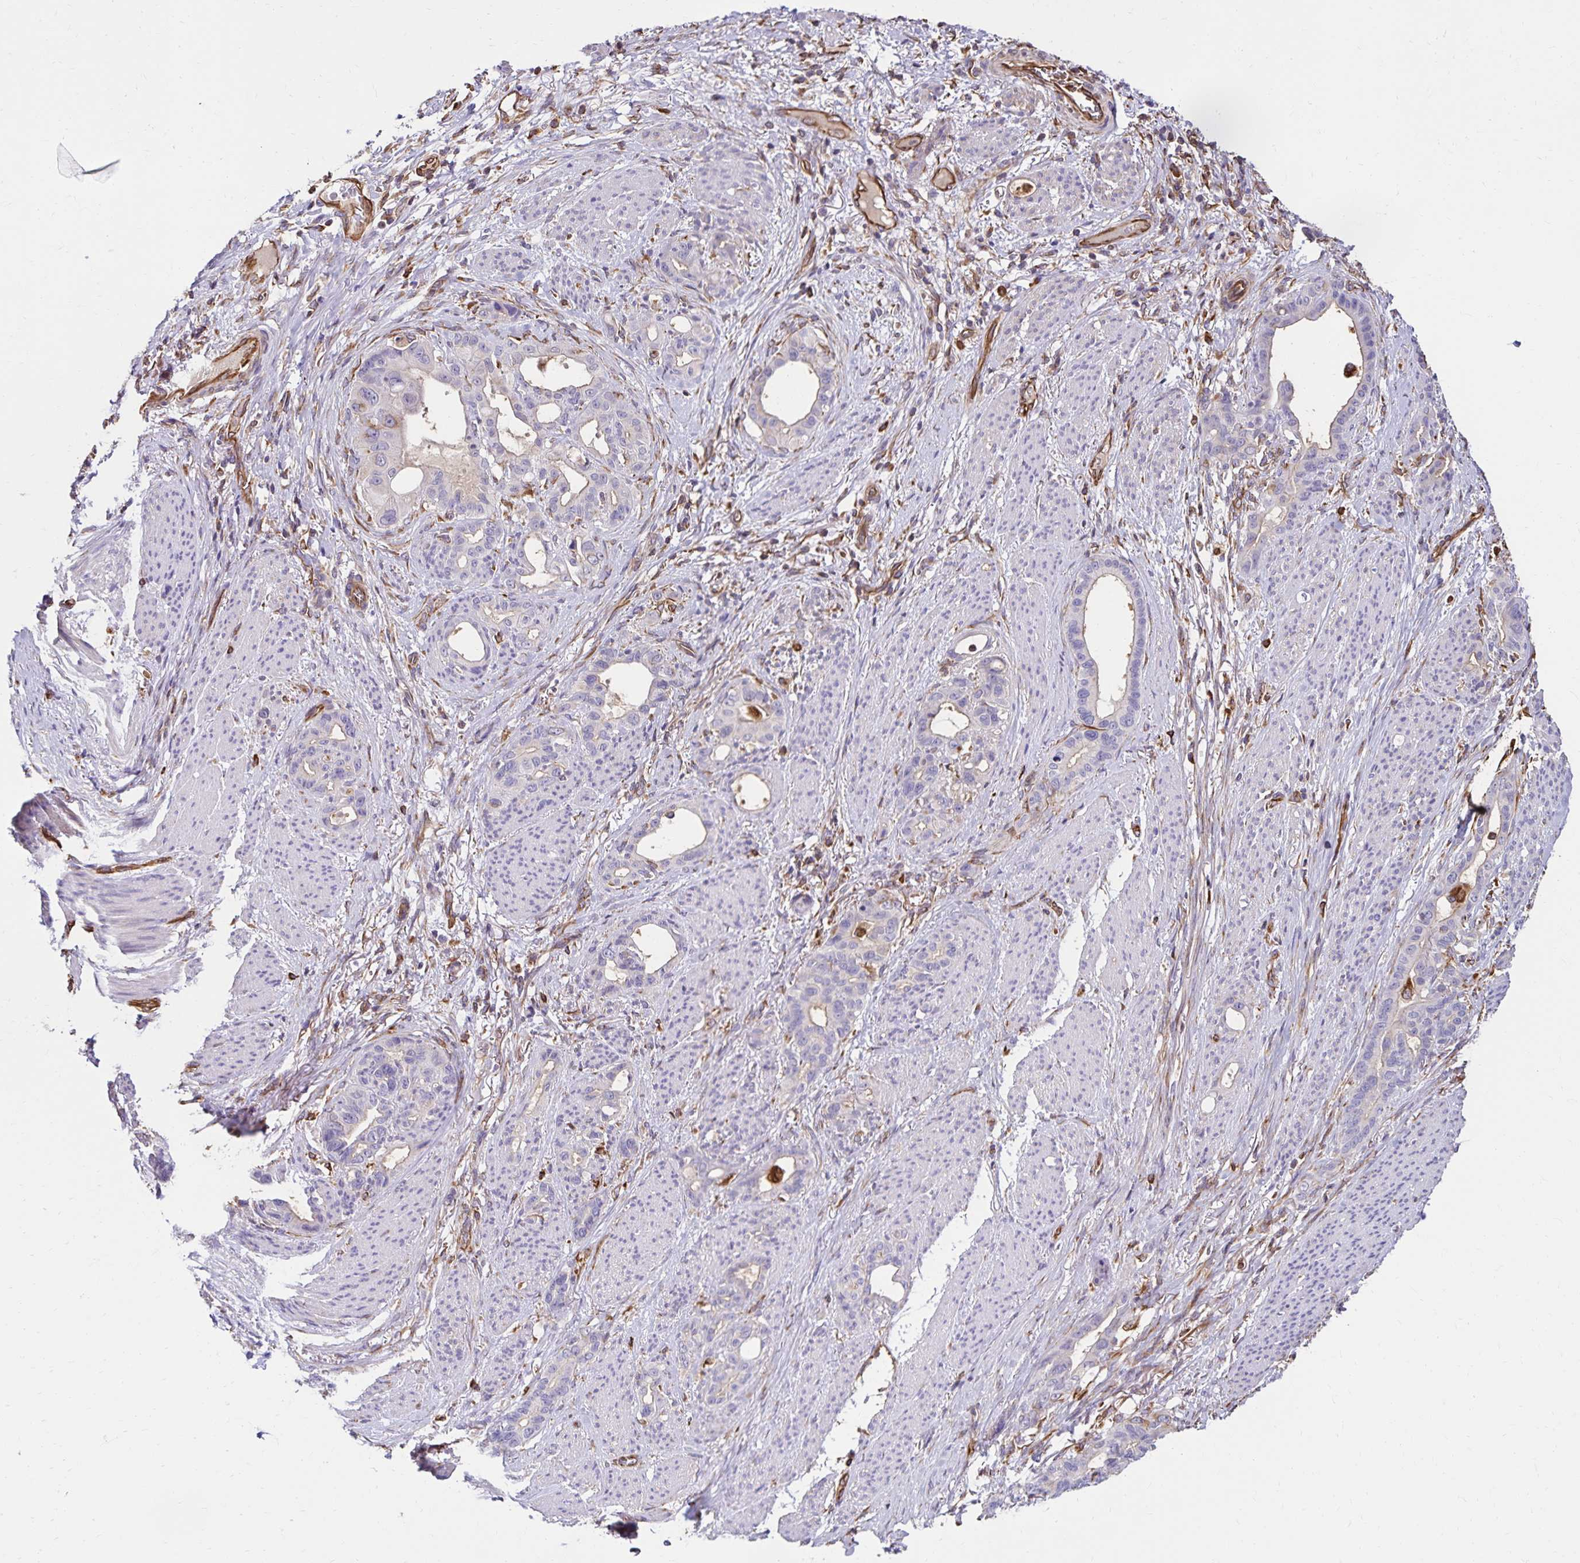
{"staining": {"intensity": "negative", "quantity": "none", "location": "none"}, "tissue": "stomach cancer", "cell_type": "Tumor cells", "image_type": "cancer", "snomed": [{"axis": "morphology", "description": "Normal tissue, NOS"}, {"axis": "morphology", "description": "Adenocarcinoma, NOS"}, {"axis": "topography", "description": "Esophagus"}, {"axis": "topography", "description": "Stomach, upper"}], "caption": "The immunohistochemistry (IHC) histopathology image has no significant positivity in tumor cells of adenocarcinoma (stomach) tissue.", "gene": "TRPV6", "patient": {"sex": "male", "age": 62}}